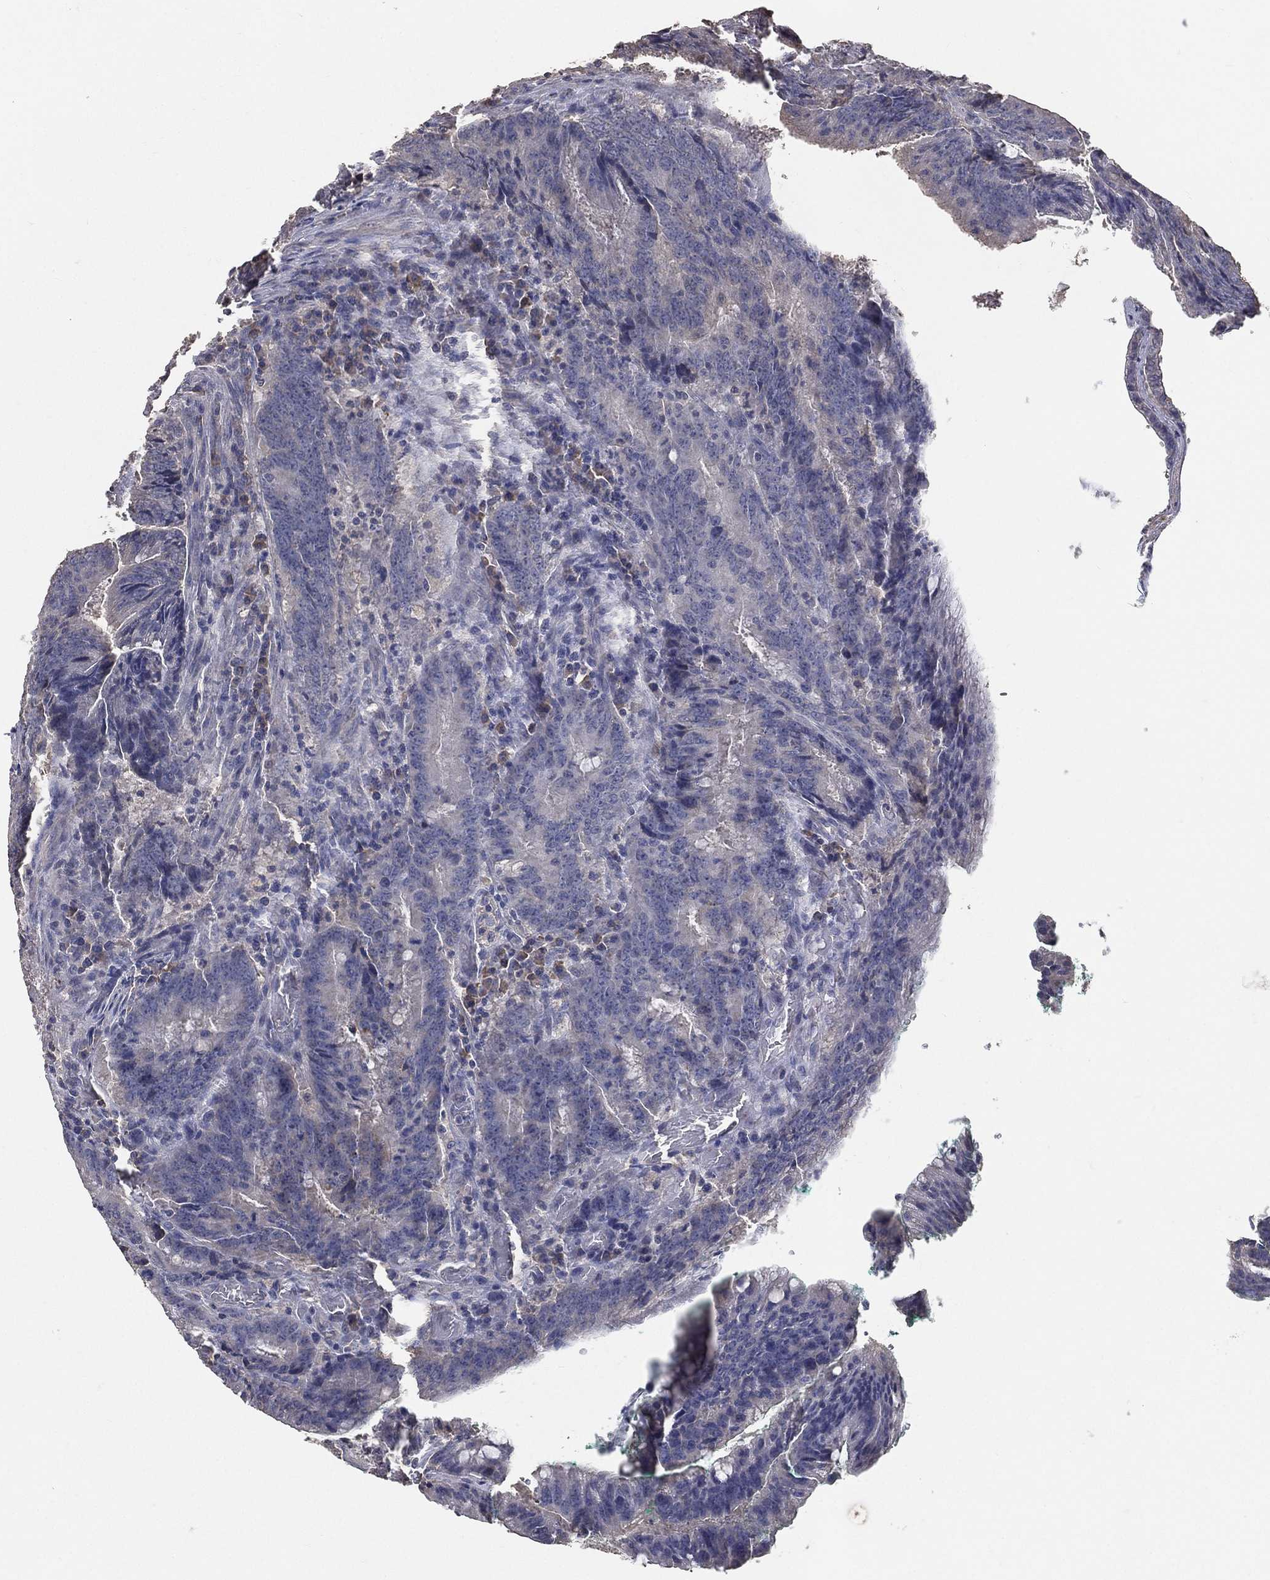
{"staining": {"intensity": "negative", "quantity": "none", "location": "none"}, "tissue": "colorectal cancer", "cell_type": "Tumor cells", "image_type": "cancer", "snomed": [{"axis": "morphology", "description": "Adenocarcinoma, NOS"}, {"axis": "topography", "description": "Colon"}], "caption": "This image is of colorectal adenocarcinoma stained with IHC to label a protein in brown with the nuclei are counter-stained blue. There is no positivity in tumor cells.", "gene": "SNAP25", "patient": {"sex": "female", "age": 87}}